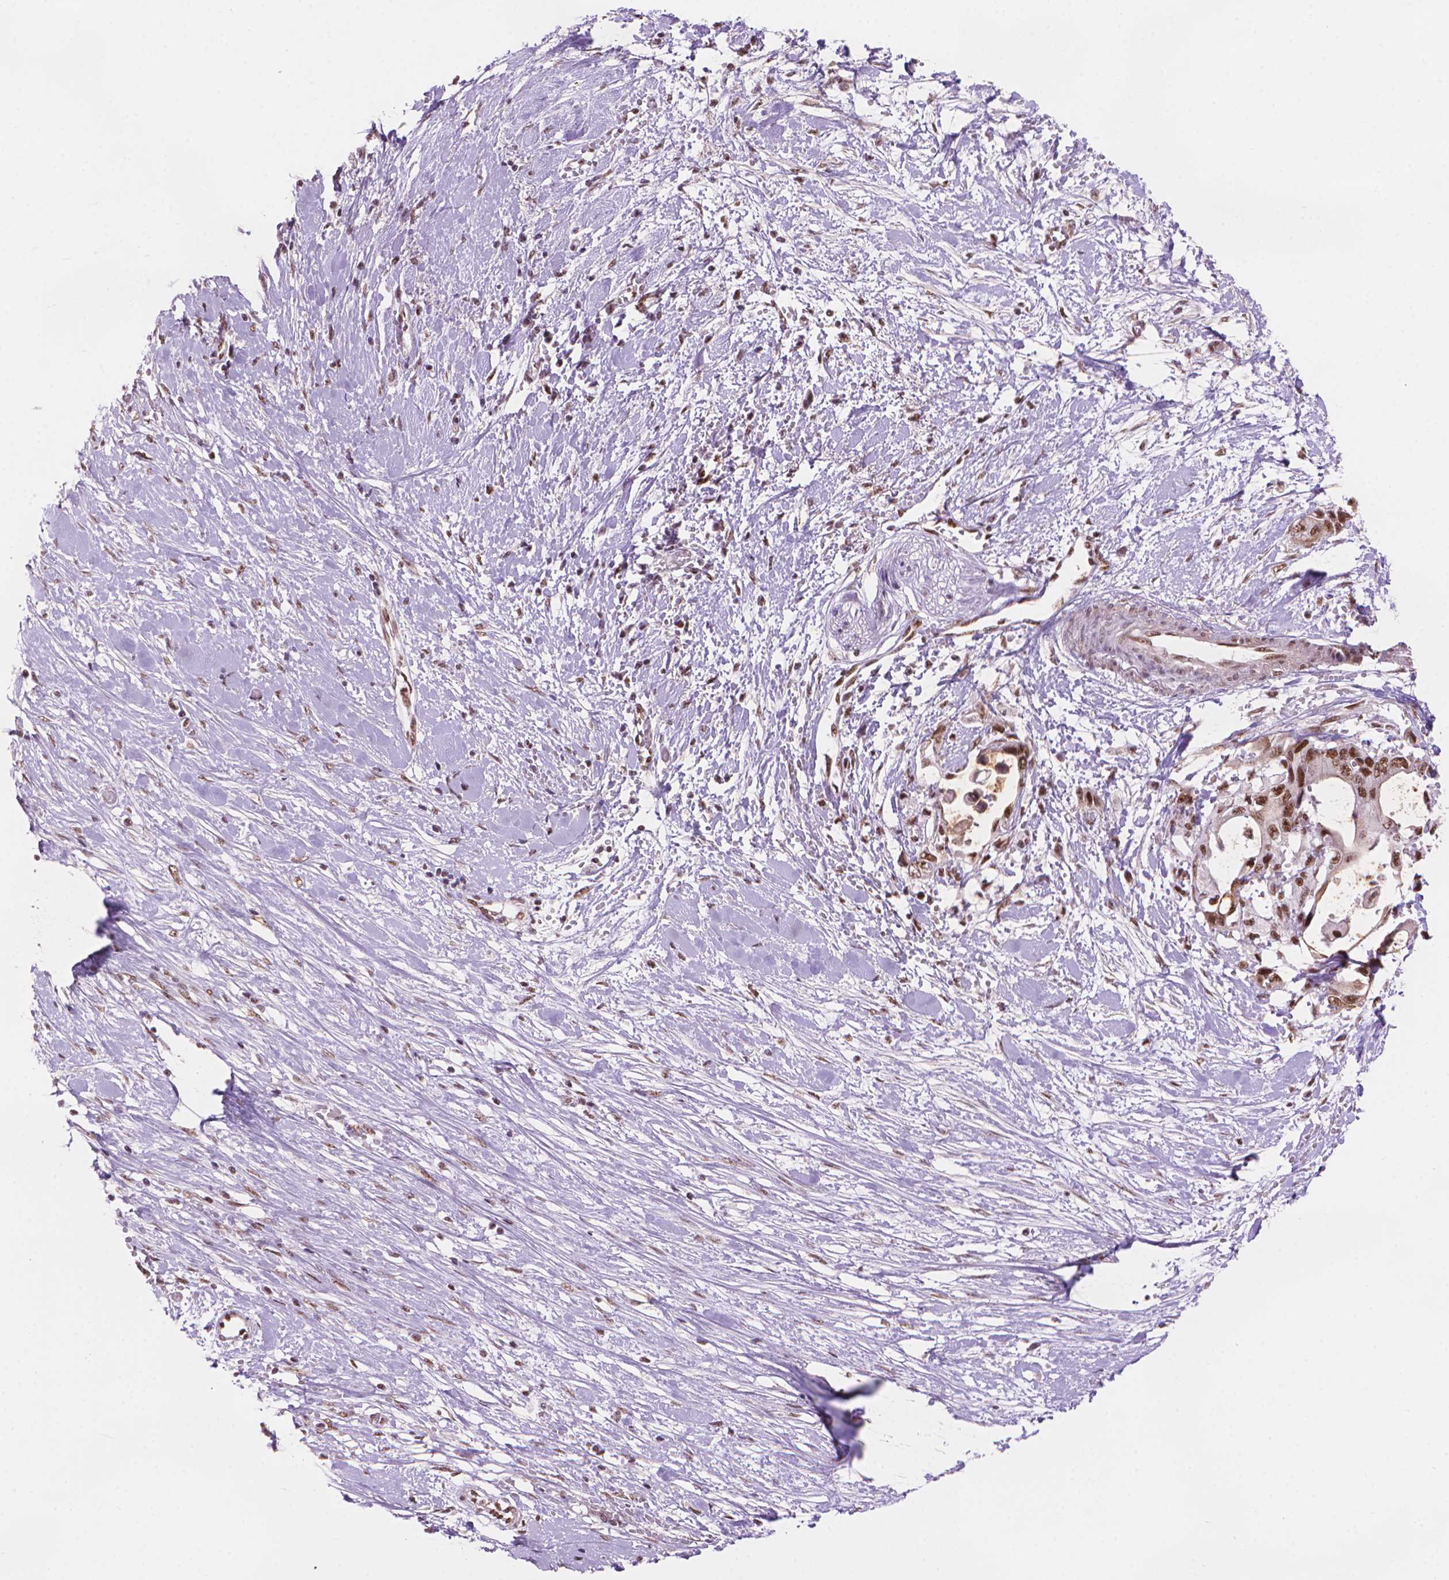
{"staining": {"intensity": "moderate", "quantity": ">75%", "location": "nuclear"}, "tissue": "pancreatic cancer", "cell_type": "Tumor cells", "image_type": "cancer", "snomed": [{"axis": "morphology", "description": "Adenocarcinoma, NOS"}, {"axis": "topography", "description": "Pancreas"}], "caption": "Pancreatic cancer (adenocarcinoma) stained with DAB immunohistochemistry displays medium levels of moderate nuclear staining in about >75% of tumor cells. The staining was performed using DAB, with brown indicating positive protein expression. Nuclei are stained blue with hematoxylin.", "gene": "UBN1", "patient": {"sex": "female", "age": 63}}